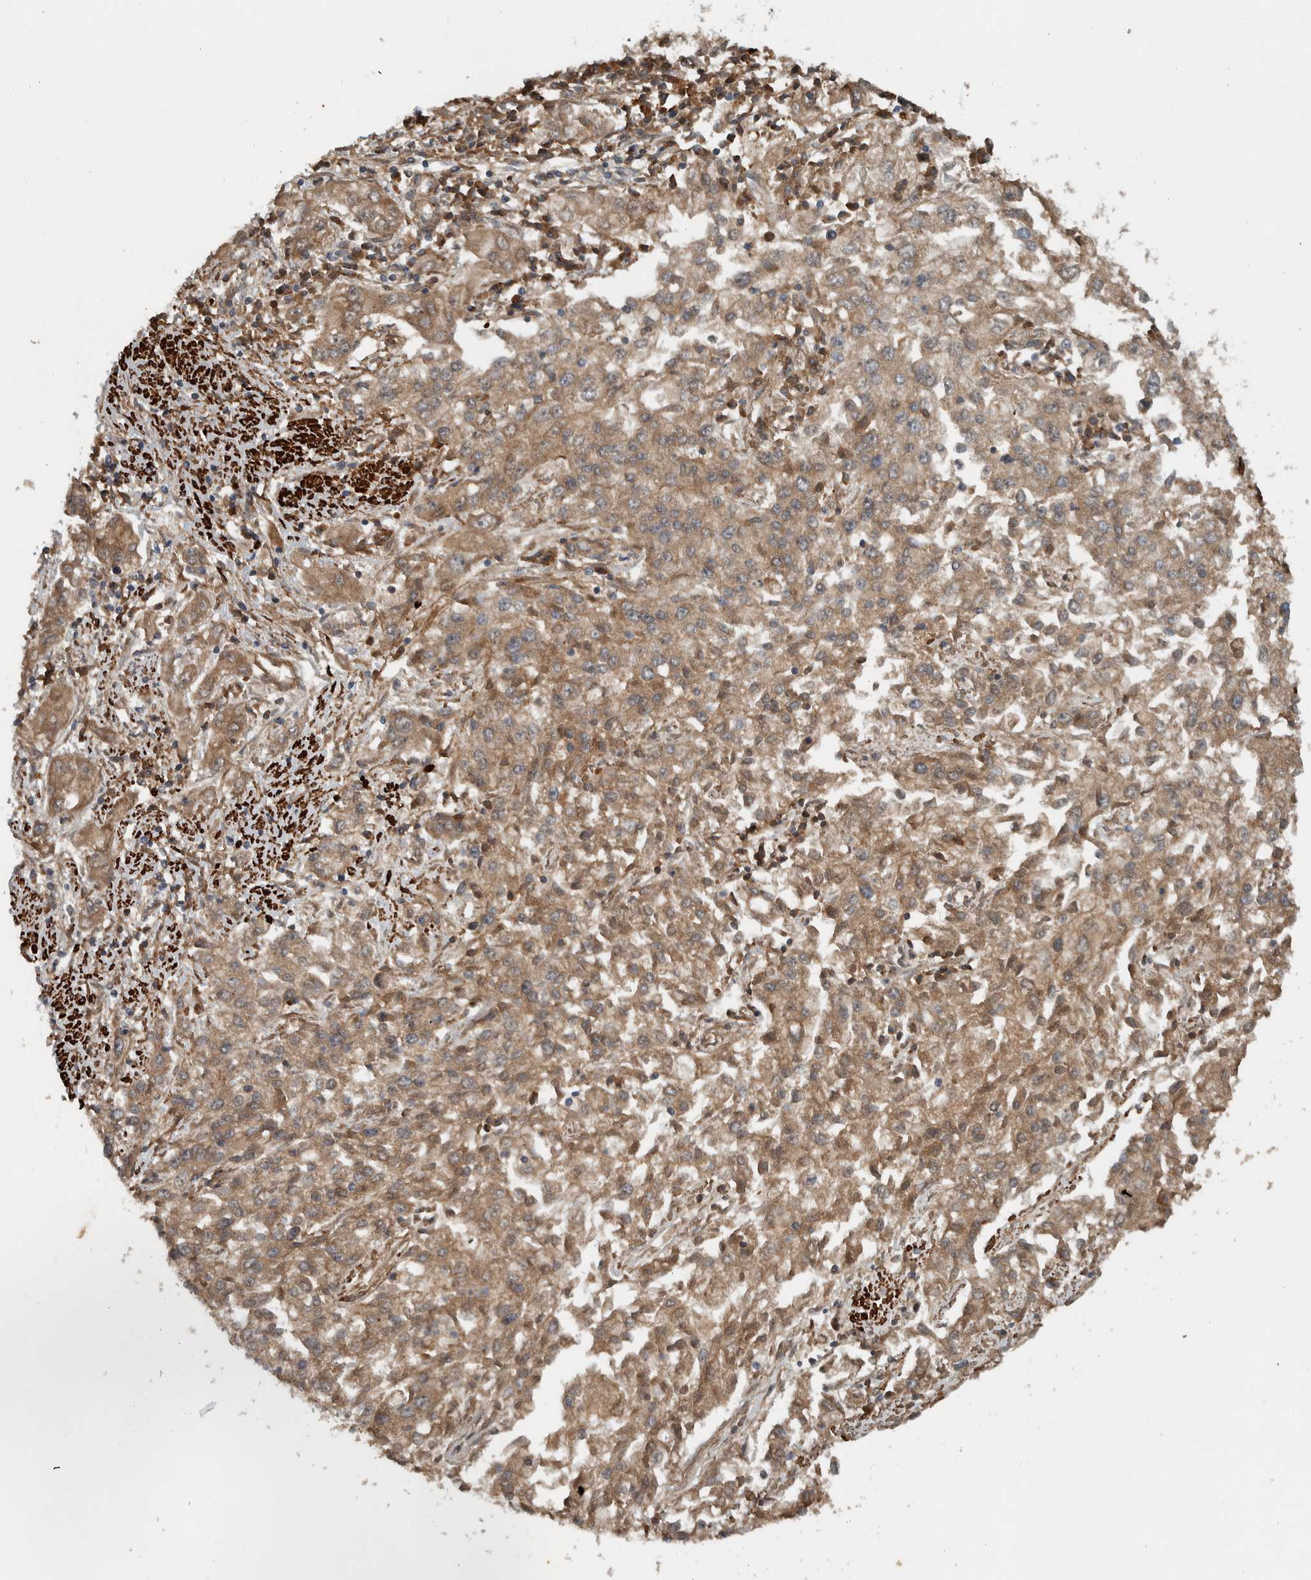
{"staining": {"intensity": "weak", "quantity": "25%-75%", "location": "cytoplasmic/membranous"}, "tissue": "endometrial cancer", "cell_type": "Tumor cells", "image_type": "cancer", "snomed": [{"axis": "morphology", "description": "Adenocarcinoma, NOS"}, {"axis": "topography", "description": "Endometrium"}], "caption": "Protein expression analysis of human endometrial cancer (adenocarcinoma) reveals weak cytoplasmic/membranous expression in approximately 25%-75% of tumor cells. The protein is stained brown, and the nuclei are stained in blue (DAB IHC with brightfield microscopy, high magnification).", "gene": "LBHD1", "patient": {"sex": "female", "age": 49}}